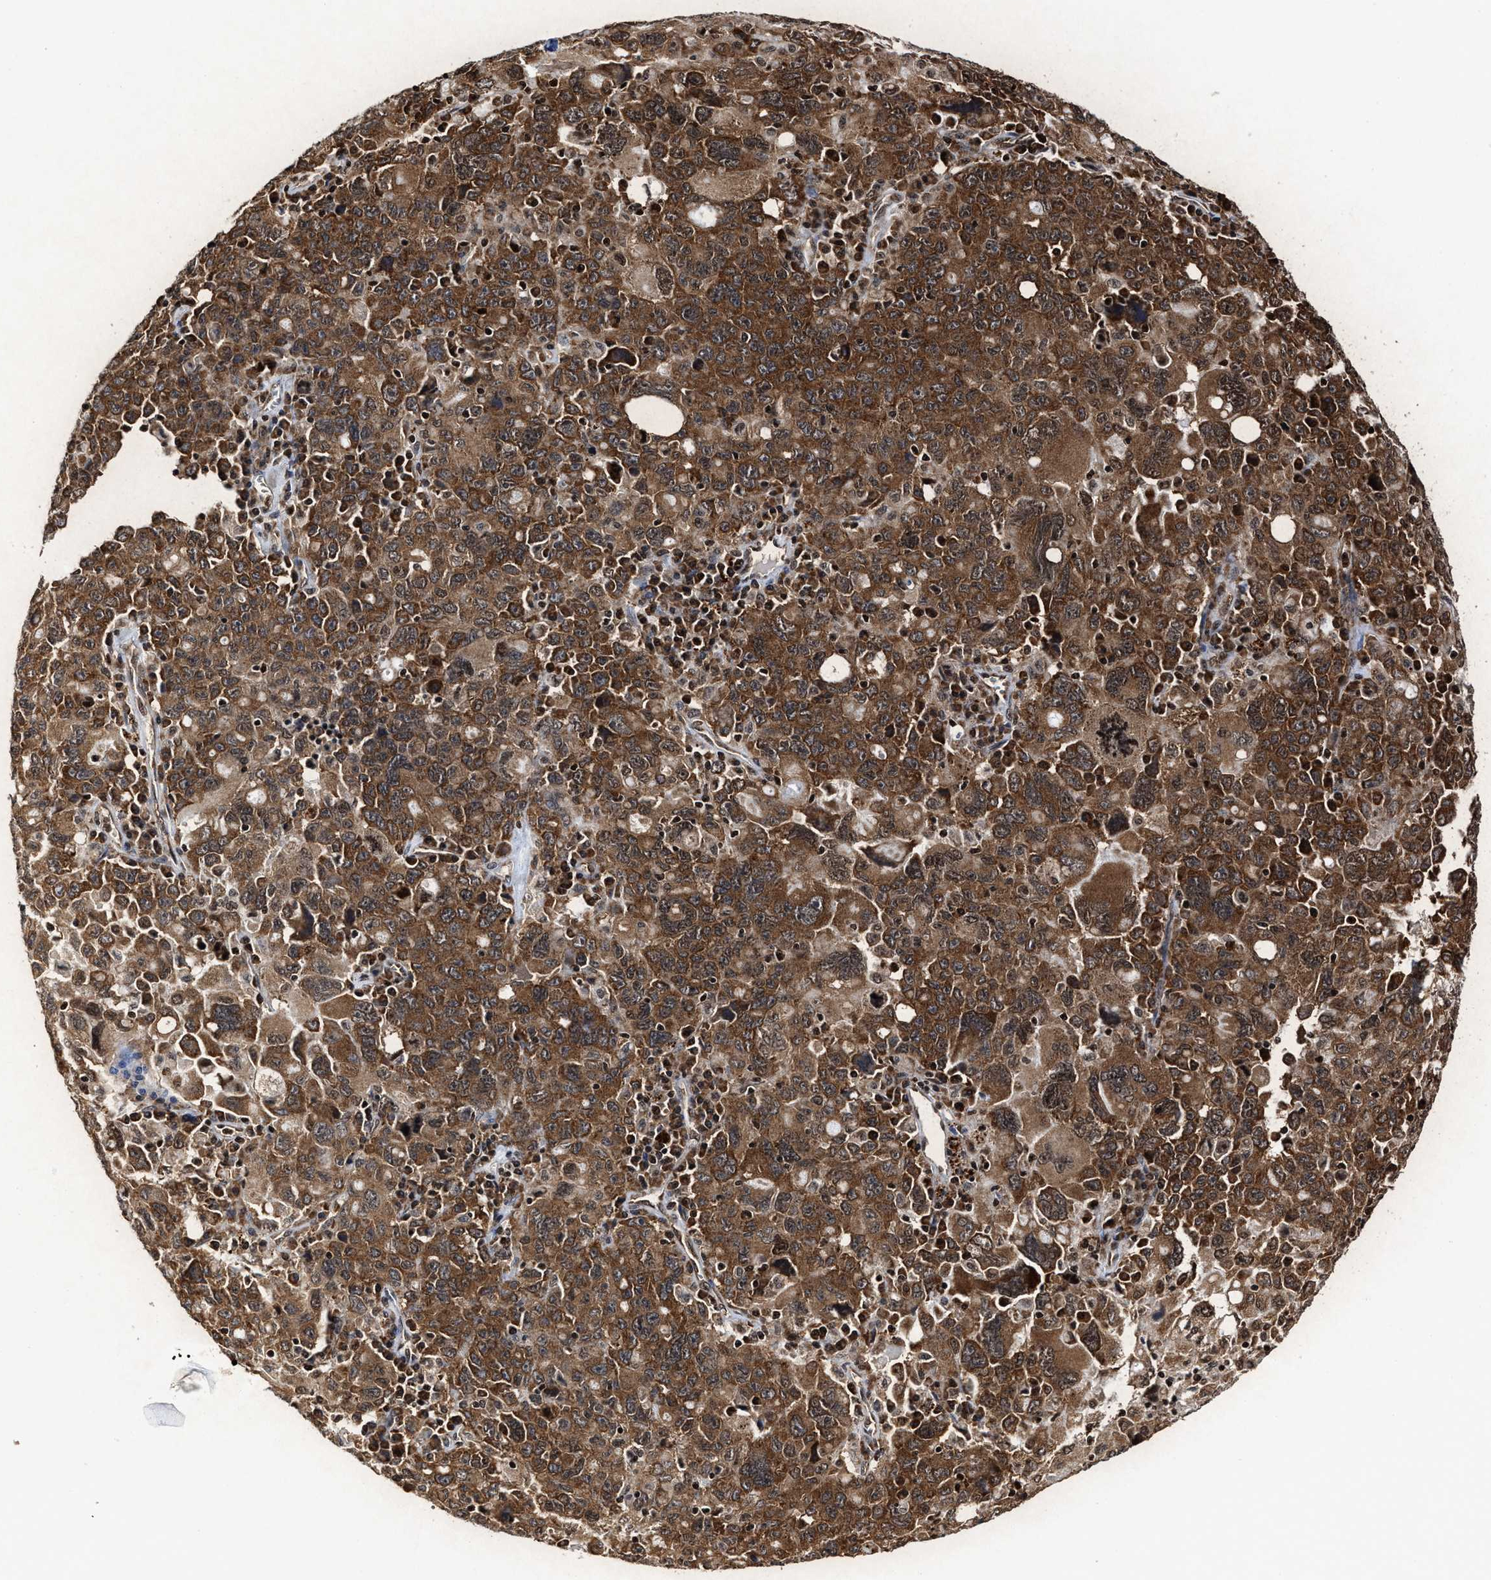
{"staining": {"intensity": "strong", "quantity": ">75%", "location": "cytoplasmic/membranous"}, "tissue": "ovarian cancer", "cell_type": "Tumor cells", "image_type": "cancer", "snomed": [{"axis": "morphology", "description": "Carcinoma, endometroid"}, {"axis": "topography", "description": "Ovary"}], "caption": "Endometroid carcinoma (ovarian) stained with DAB (3,3'-diaminobenzidine) immunohistochemistry reveals high levels of strong cytoplasmic/membranous positivity in about >75% of tumor cells.", "gene": "ALYREF", "patient": {"sex": "female", "age": 62}}